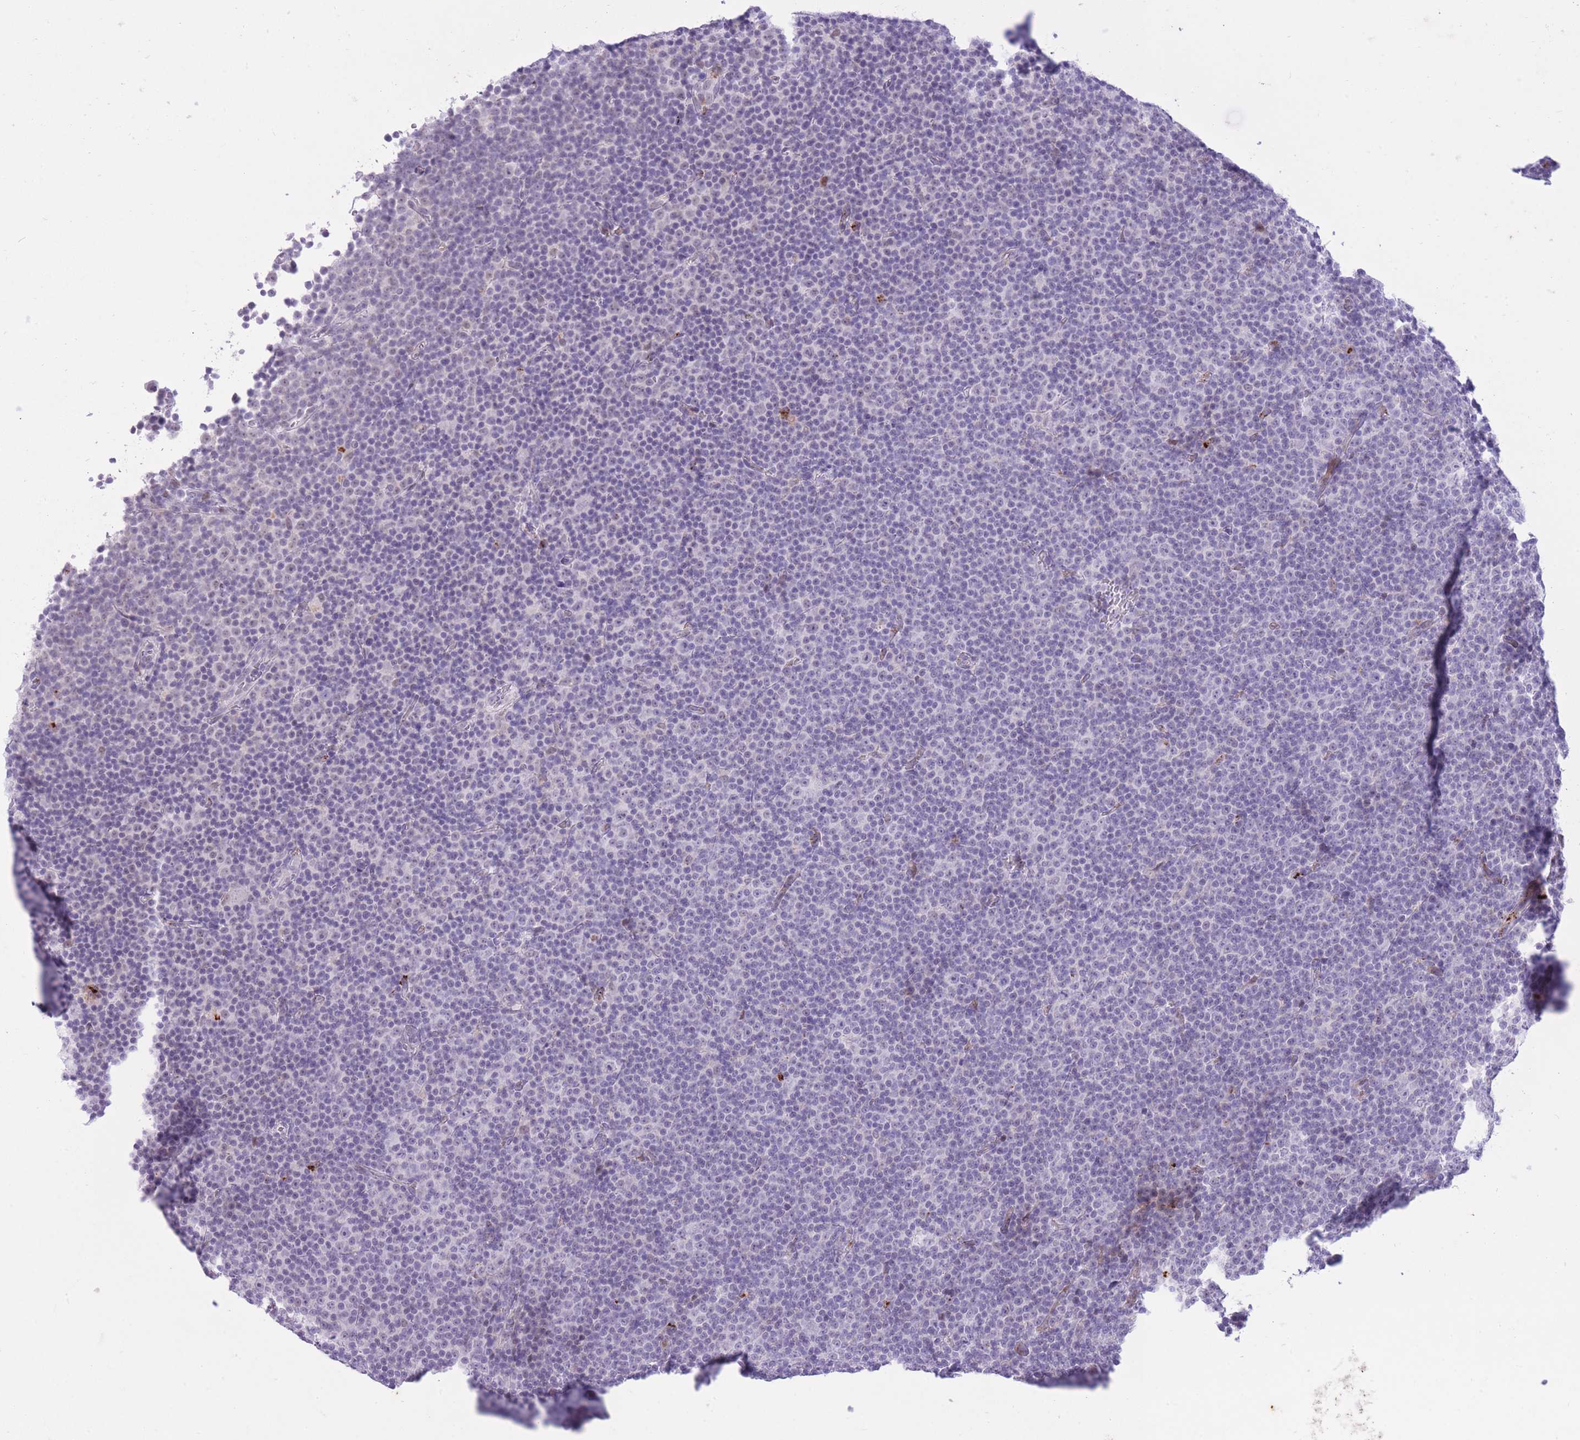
{"staining": {"intensity": "negative", "quantity": "none", "location": "none"}, "tissue": "lymphoma", "cell_type": "Tumor cells", "image_type": "cancer", "snomed": [{"axis": "morphology", "description": "Malignant lymphoma, non-Hodgkin's type, Low grade"}, {"axis": "topography", "description": "Lymph node"}], "caption": "Immunohistochemistry (IHC) histopathology image of neoplastic tissue: low-grade malignant lymphoma, non-Hodgkin's type stained with DAB (3,3'-diaminobenzidine) displays no significant protein staining in tumor cells.", "gene": "MEIS3", "patient": {"sex": "female", "age": 67}}